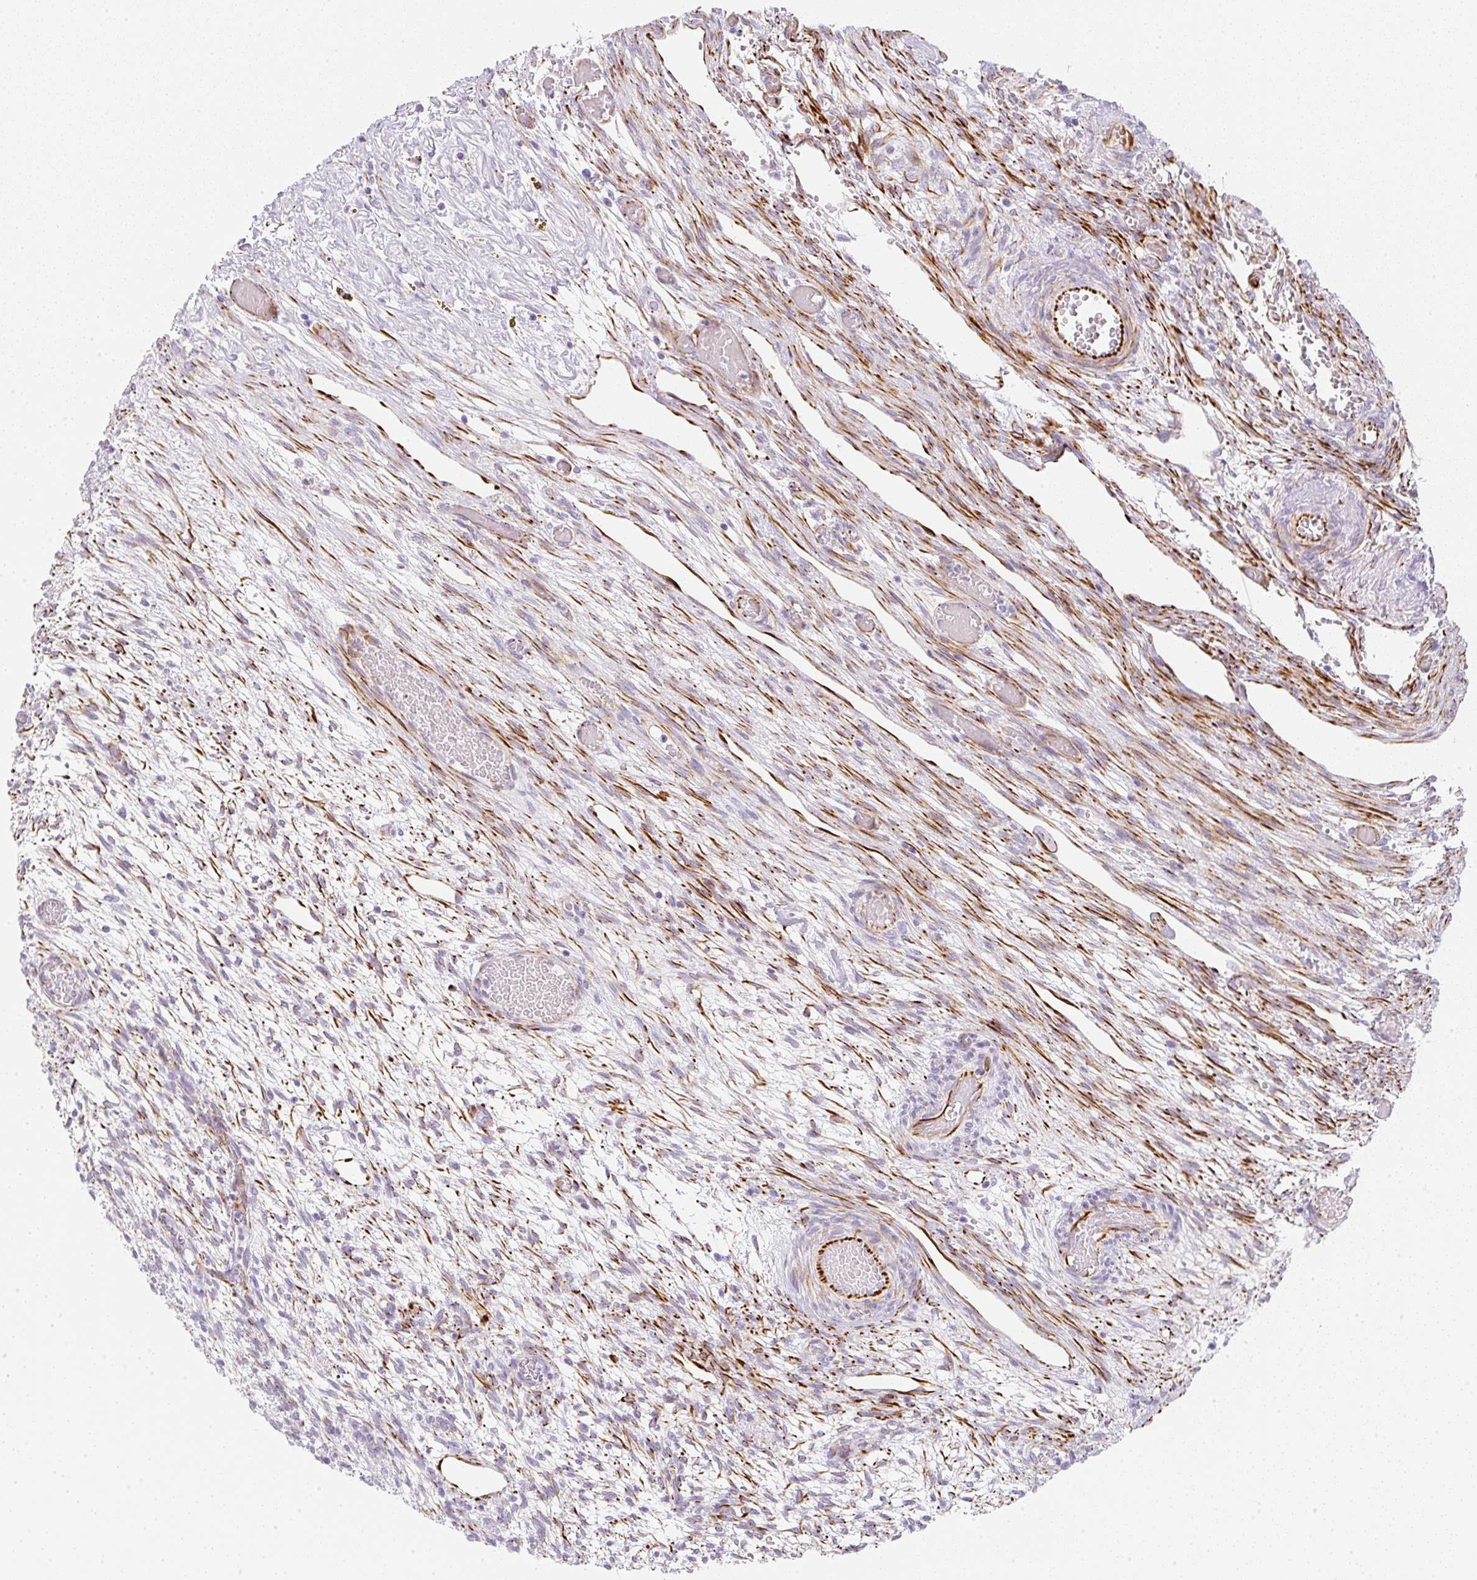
{"staining": {"intensity": "negative", "quantity": "none", "location": "none"}, "tissue": "ovary", "cell_type": "Follicle cells", "image_type": "normal", "snomed": [{"axis": "morphology", "description": "Normal tissue, NOS"}, {"axis": "topography", "description": "Ovary"}], "caption": "Photomicrograph shows no significant protein staining in follicle cells of unremarkable ovary. (Stains: DAB IHC with hematoxylin counter stain, Microscopy: brightfield microscopy at high magnification).", "gene": "ZNF689", "patient": {"sex": "female", "age": 67}}